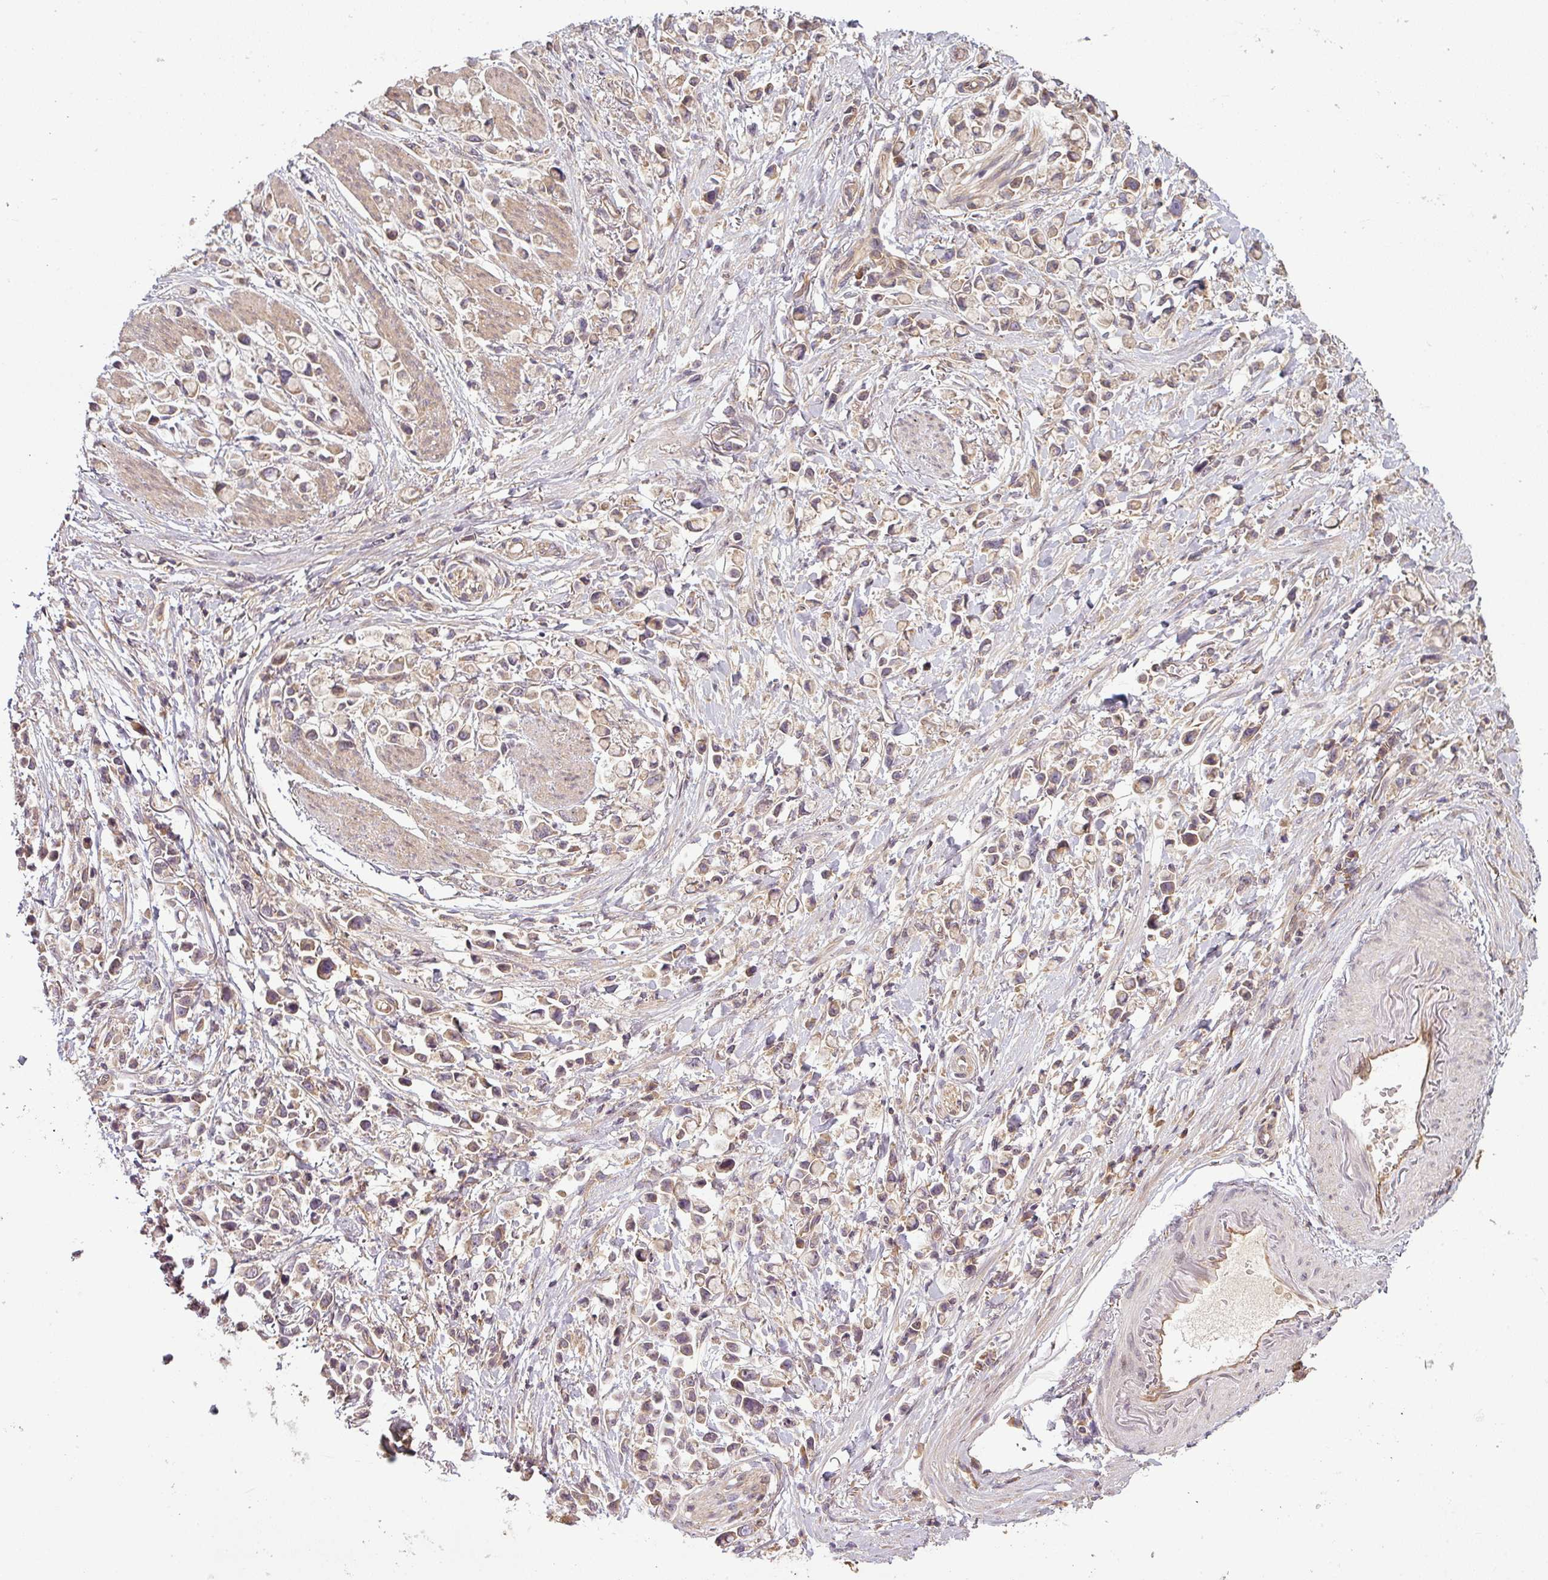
{"staining": {"intensity": "moderate", "quantity": ">75%", "location": "cytoplasmic/membranous"}, "tissue": "stomach cancer", "cell_type": "Tumor cells", "image_type": "cancer", "snomed": [{"axis": "morphology", "description": "Adenocarcinoma, NOS"}, {"axis": "topography", "description": "Stomach"}], "caption": "Adenocarcinoma (stomach) tissue displays moderate cytoplasmic/membranous staining in about >75% of tumor cells, visualized by immunohistochemistry.", "gene": "RNF31", "patient": {"sex": "female", "age": 81}}